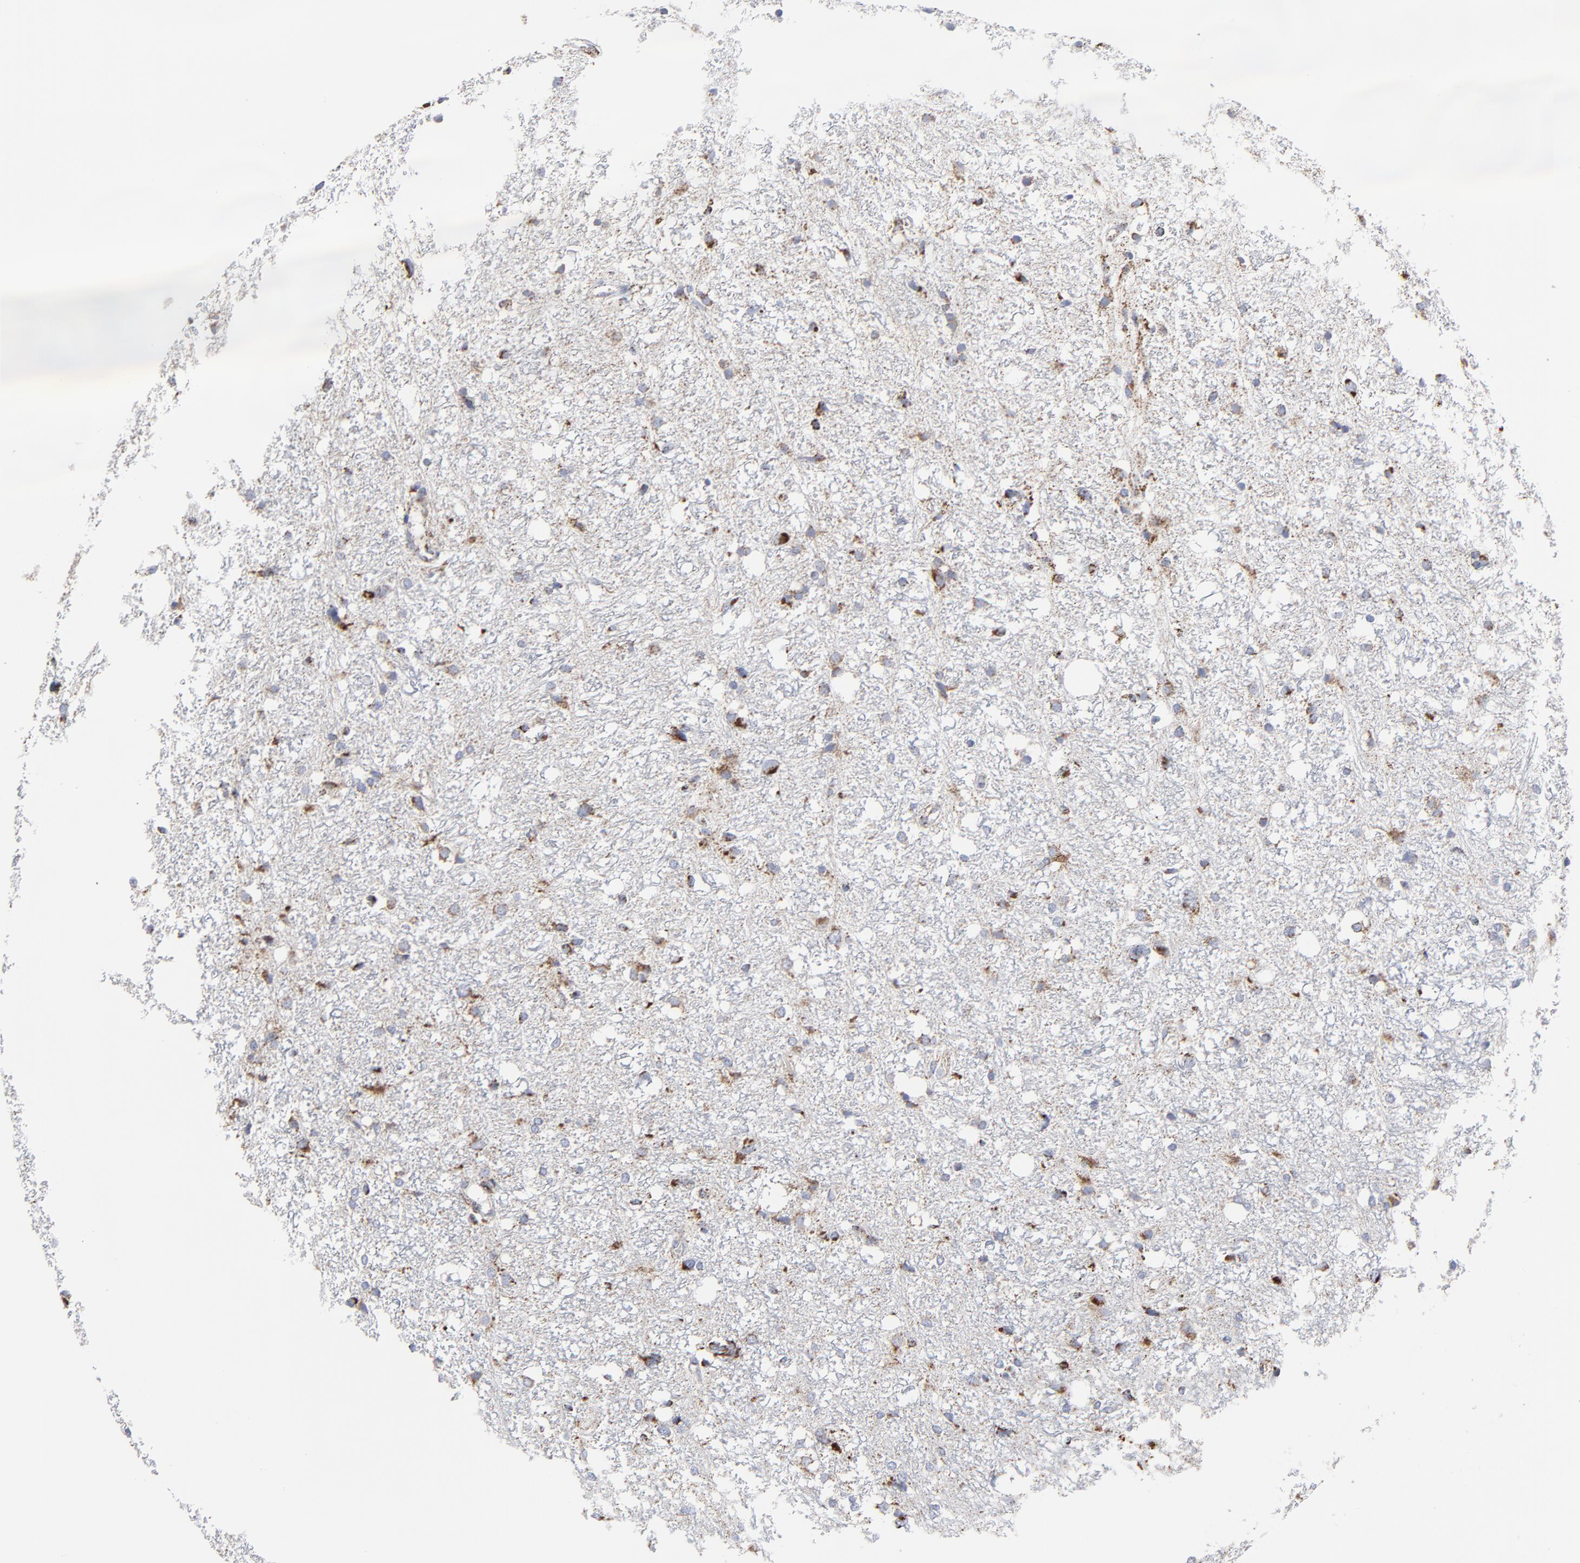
{"staining": {"intensity": "moderate", "quantity": "25%-75%", "location": "cytoplasmic/membranous"}, "tissue": "glioma", "cell_type": "Tumor cells", "image_type": "cancer", "snomed": [{"axis": "morphology", "description": "Glioma, malignant, High grade"}, {"axis": "topography", "description": "Brain"}], "caption": "Immunohistochemical staining of human glioma displays medium levels of moderate cytoplasmic/membranous staining in about 25%-75% of tumor cells.", "gene": "TXNRD2", "patient": {"sex": "female", "age": 59}}